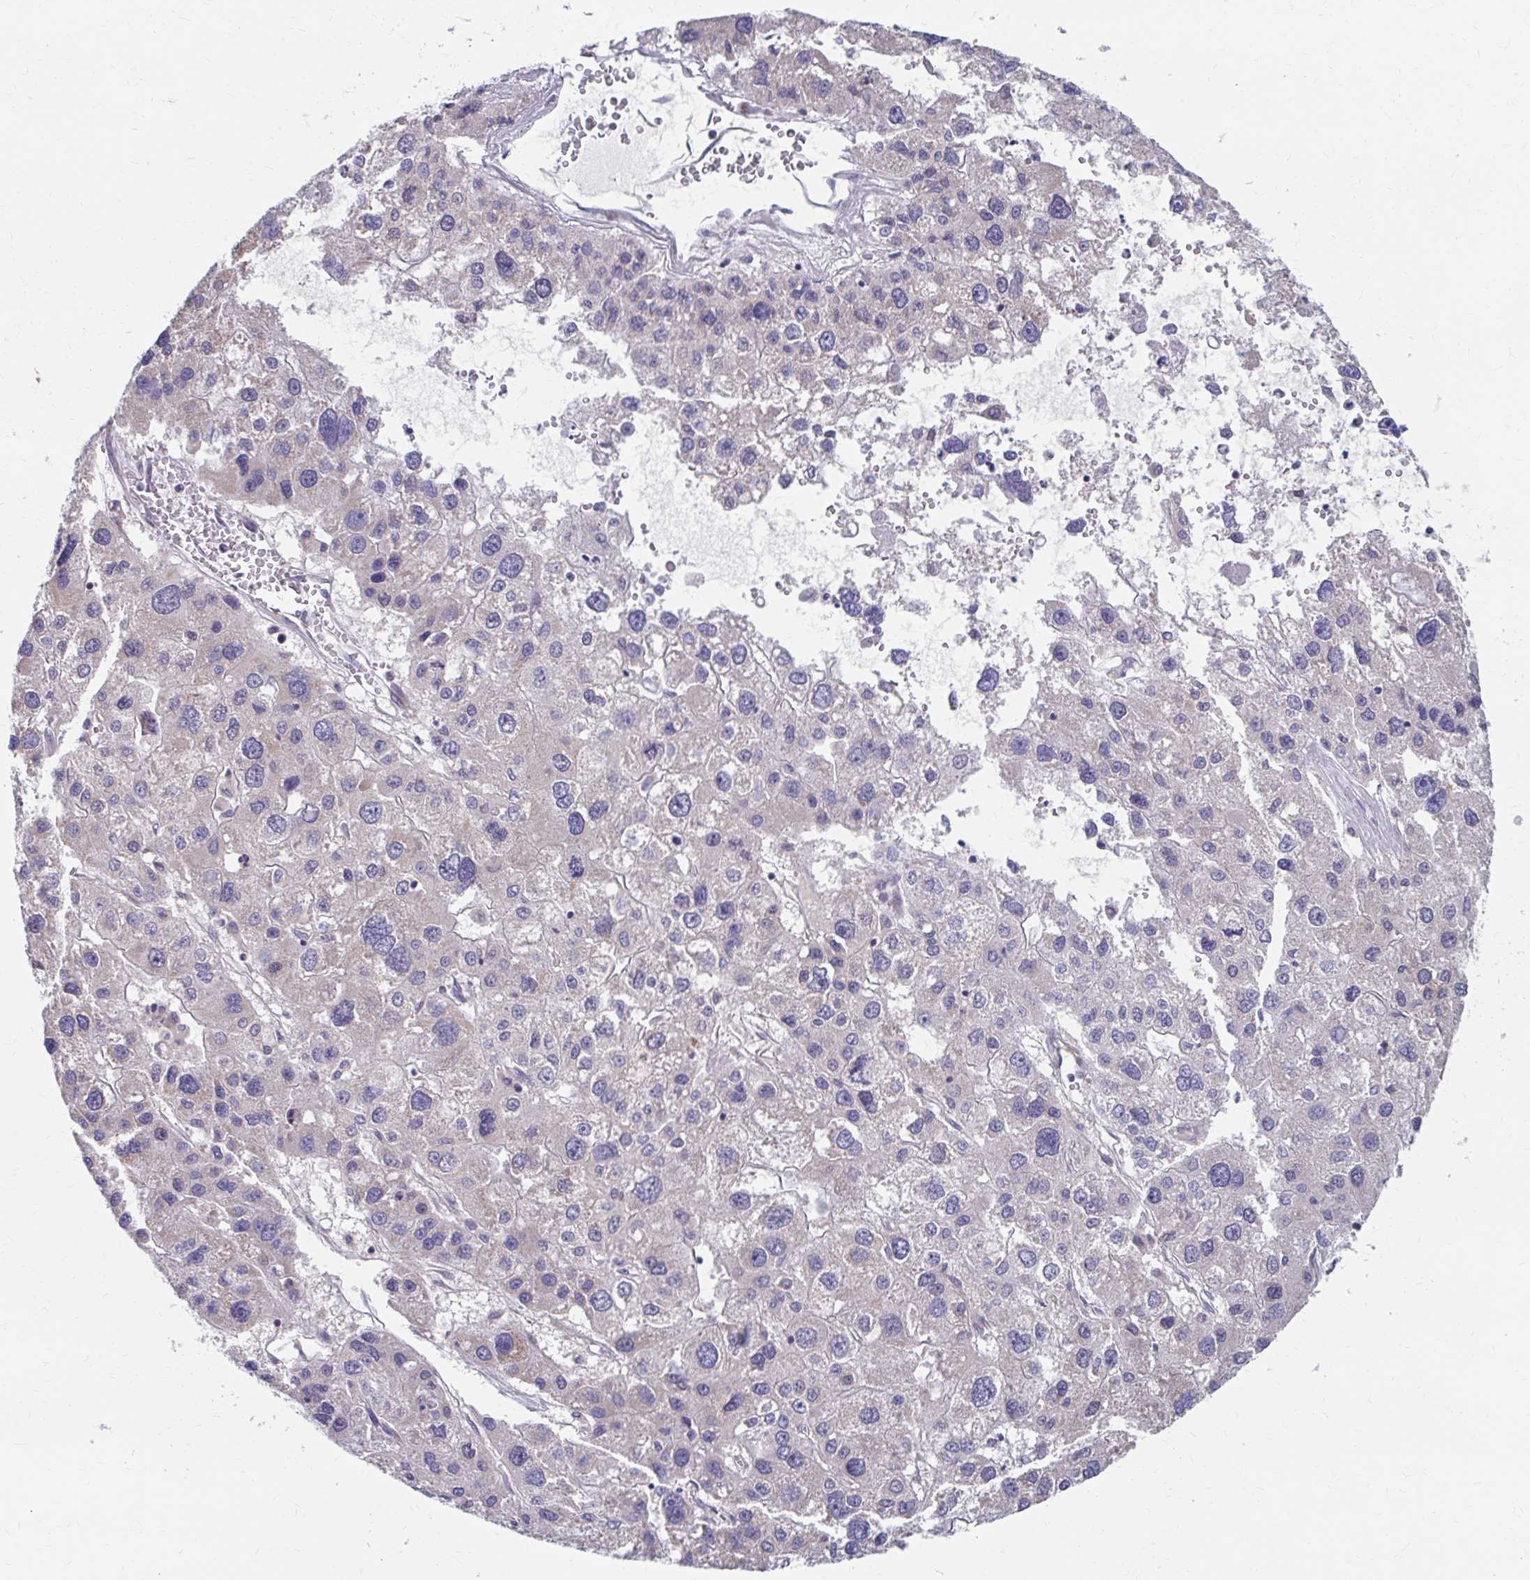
{"staining": {"intensity": "negative", "quantity": "none", "location": "none"}, "tissue": "liver cancer", "cell_type": "Tumor cells", "image_type": "cancer", "snomed": [{"axis": "morphology", "description": "Carcinoma, Hepatocellular, NOS"}, {"axis": "topography", "description": "Liver"}], "caption": "The histopathology image shows no staining of tumor cells in liver cancer (hepatocellular carcinoma). (Brightfield microscopy of DAB (3,3'-diaminobenzidine) IHC at high magnification).", "gene": "RCC1L", "patient": {"sex": "male", "age": 73}}